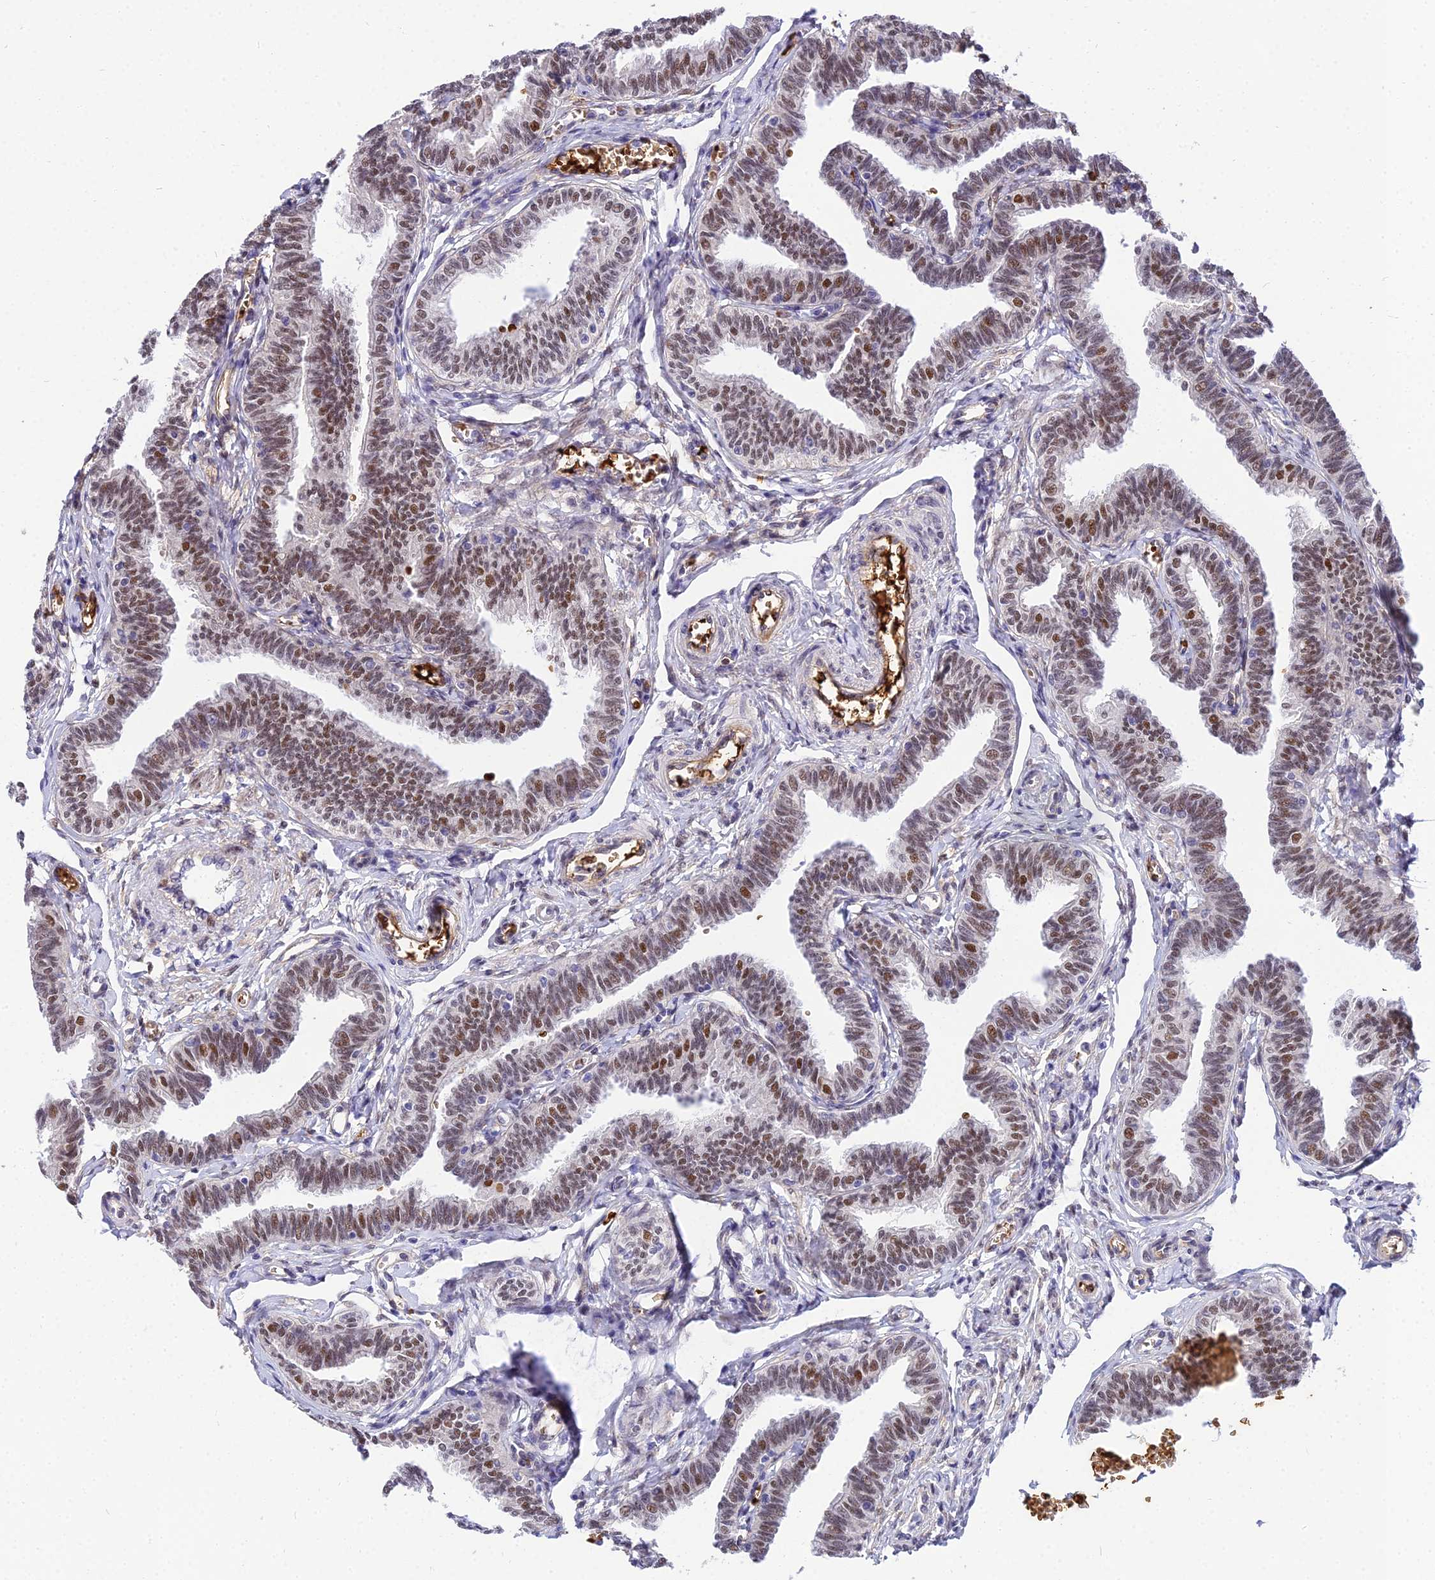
{"staining": {"intensity": "moderate", "quantity": ">75%", "location": "nuclear"}, "tissue": "fallopian tube", "cell_type": "Glandular cells", "image_type": "normal", "snomed": [{"axis": "morphology", "description": "Normal tissue, NOS"}, {"axis": "topography", "description": "Fallopian tube"}, {"axis": "topography", "description": "Ovary"}], "caption": "Protein expression analysis of benign human fallopian tube reveals moderate nuclear staining in about >75% of glandular cells. (DAB IHC, brown staining for protein, blue staining for nuclei).", "gene": "BCL9", "patient": {"sex": "female", "age": 23}}